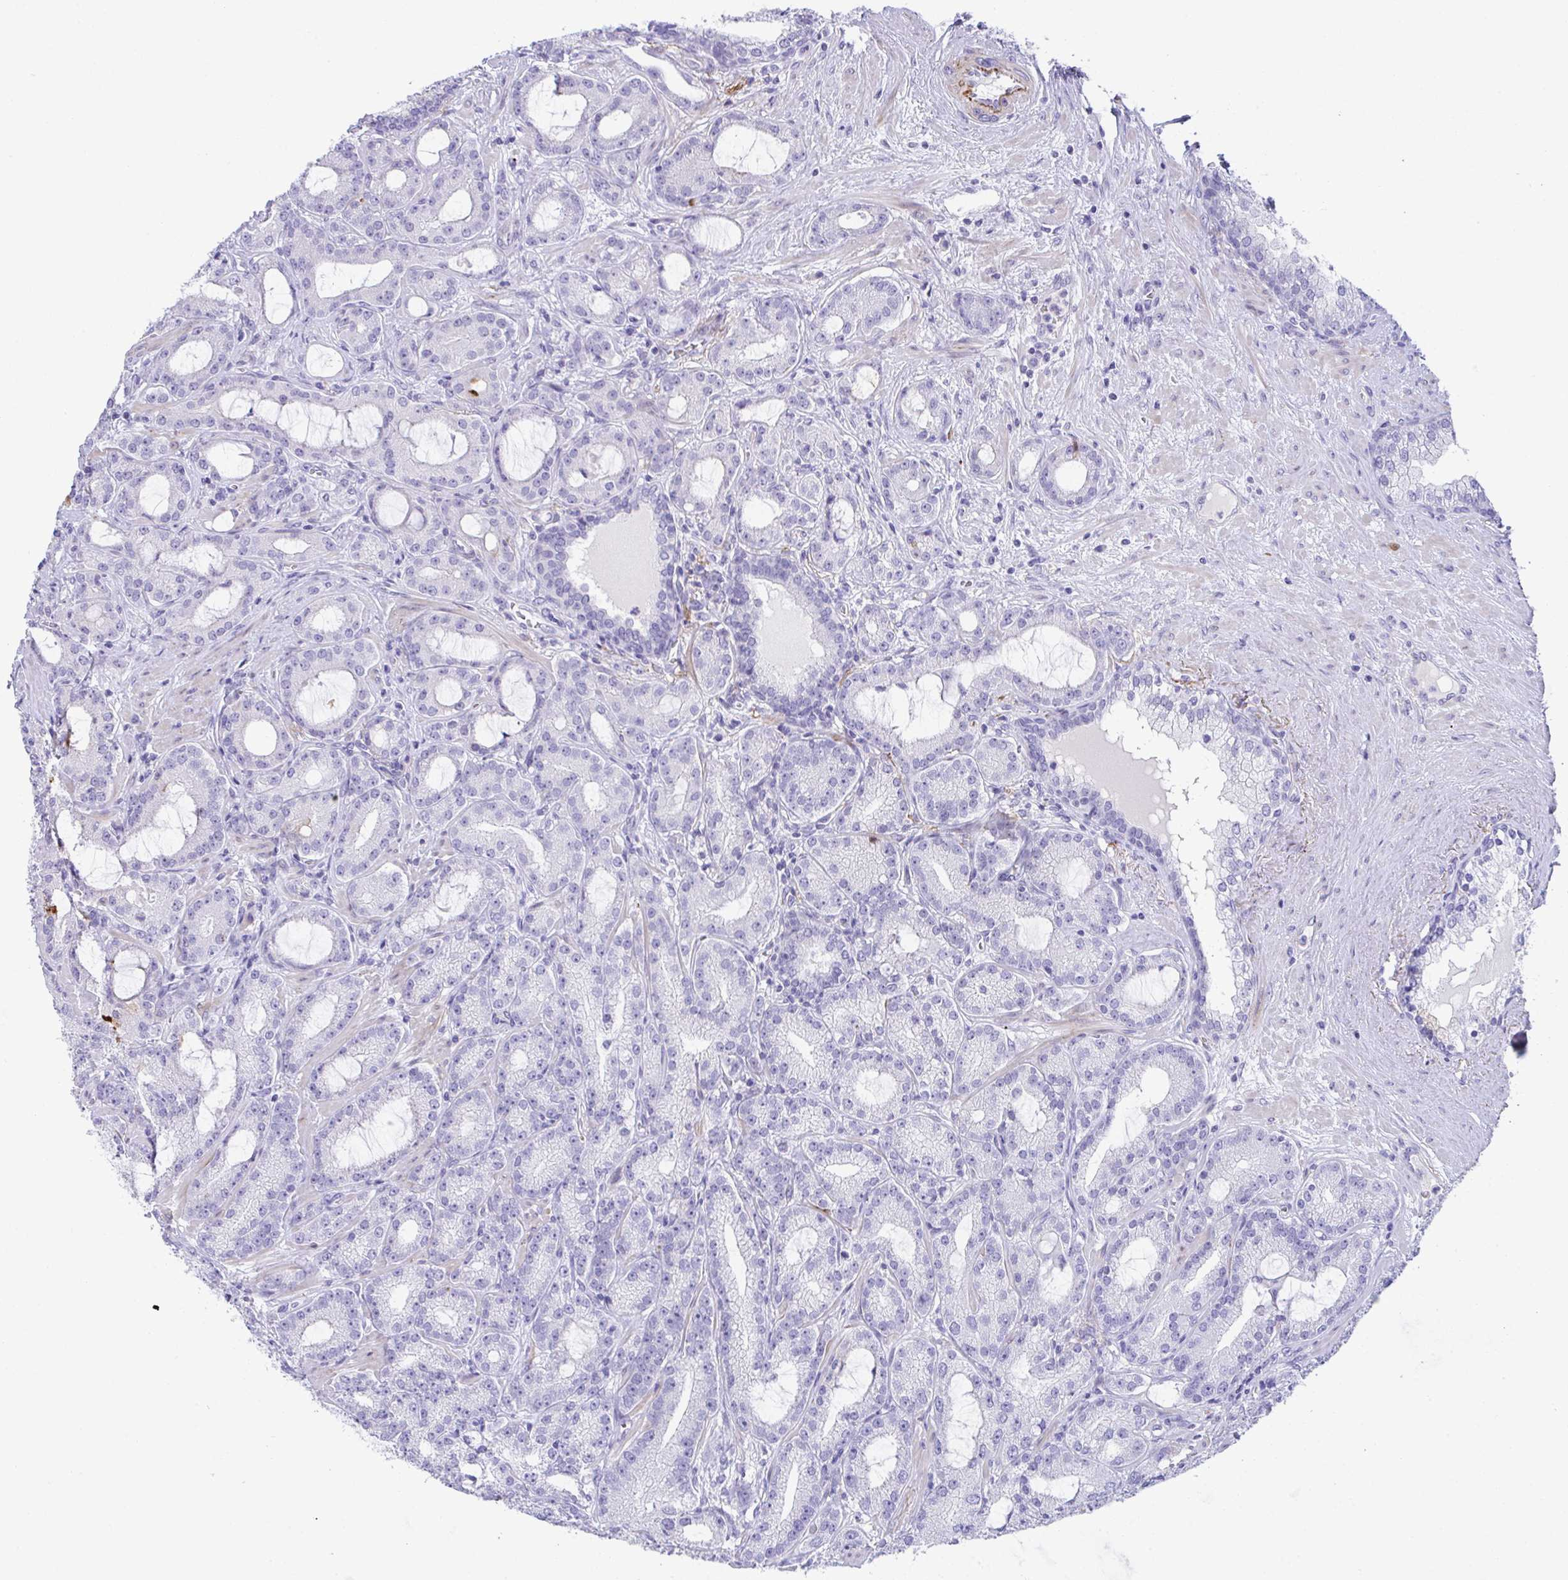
{"staining": {"intensity": "negative", "quantity": "none", "location": "none"}, "tissue": "prostate cancer", "cell_type": "Tumor cells", "image_type": "cancer", "snomed": [{"axis": "morphology", "description": "Adenocarcinoma, High grade"}, {"axis": "topography", "description": "Prostate"}], "caption": "The photomicrograph reveals no significant positivity in tumor cells of prostate cancer (adenocarcinoma (high-grade)).", "gene": "KMT2E", "patient": {"sex": "male", "age": 65}}